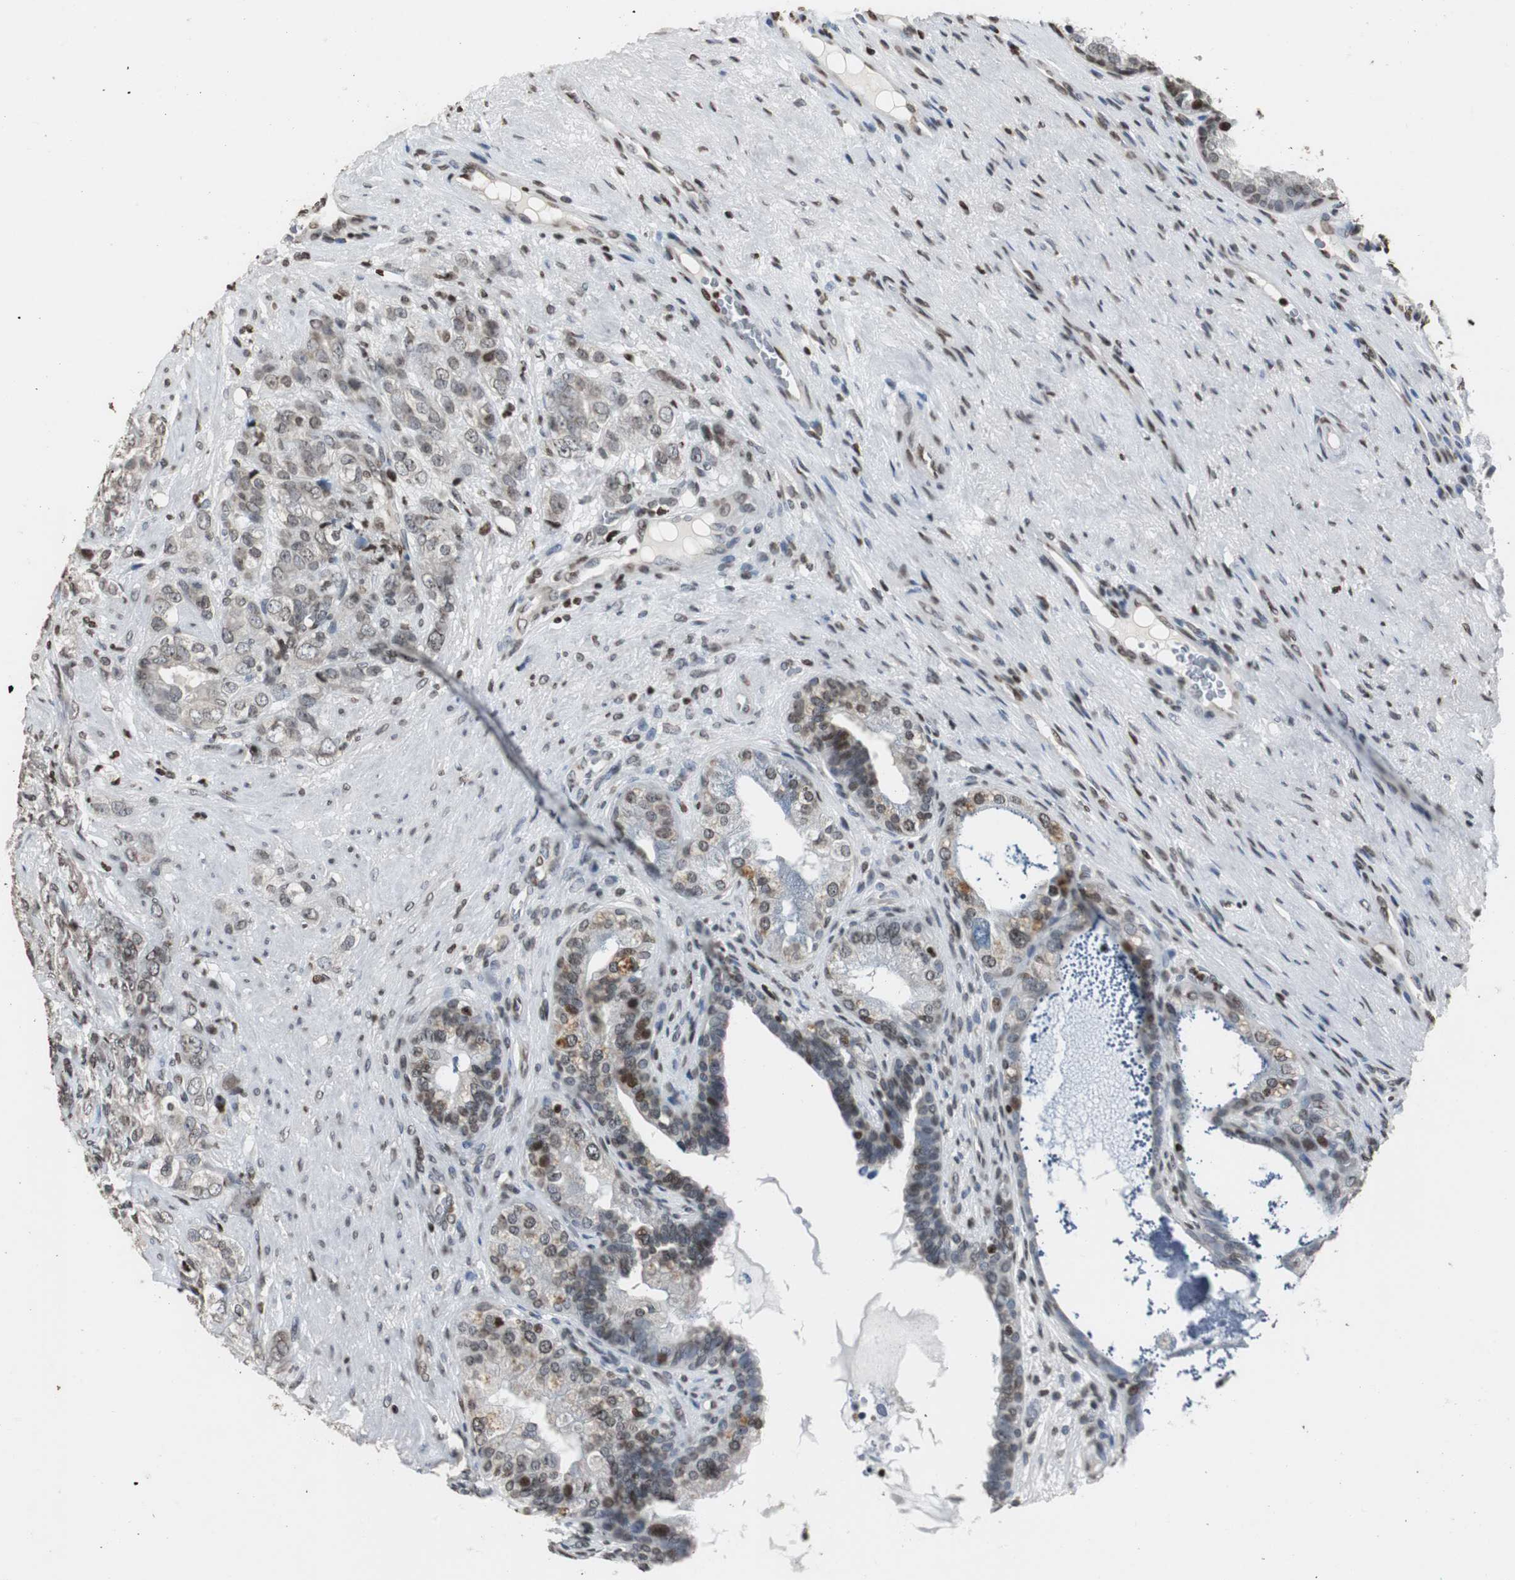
{"staining": {"intensity": "weak", "quantity": ">75%", "location": "nuclear"}, "tissue": "prostate cancer", "cell_type": "Tumor cells", "image_type": "cancer", "snomed": [{"axis": "morphology", "description": "Adenocarcinoma, High grade"}, {"axis": "topography", "description": "Prostate"}], "caption": "Immunohistochemistry (DAB) staining of human prostate high-grade adenocarcinoma reveals weak nuclear protein positivity in about >75% of tumor cells.", "gene": "PAXIP1", "patient": {"sex": "male", "age": 68}}